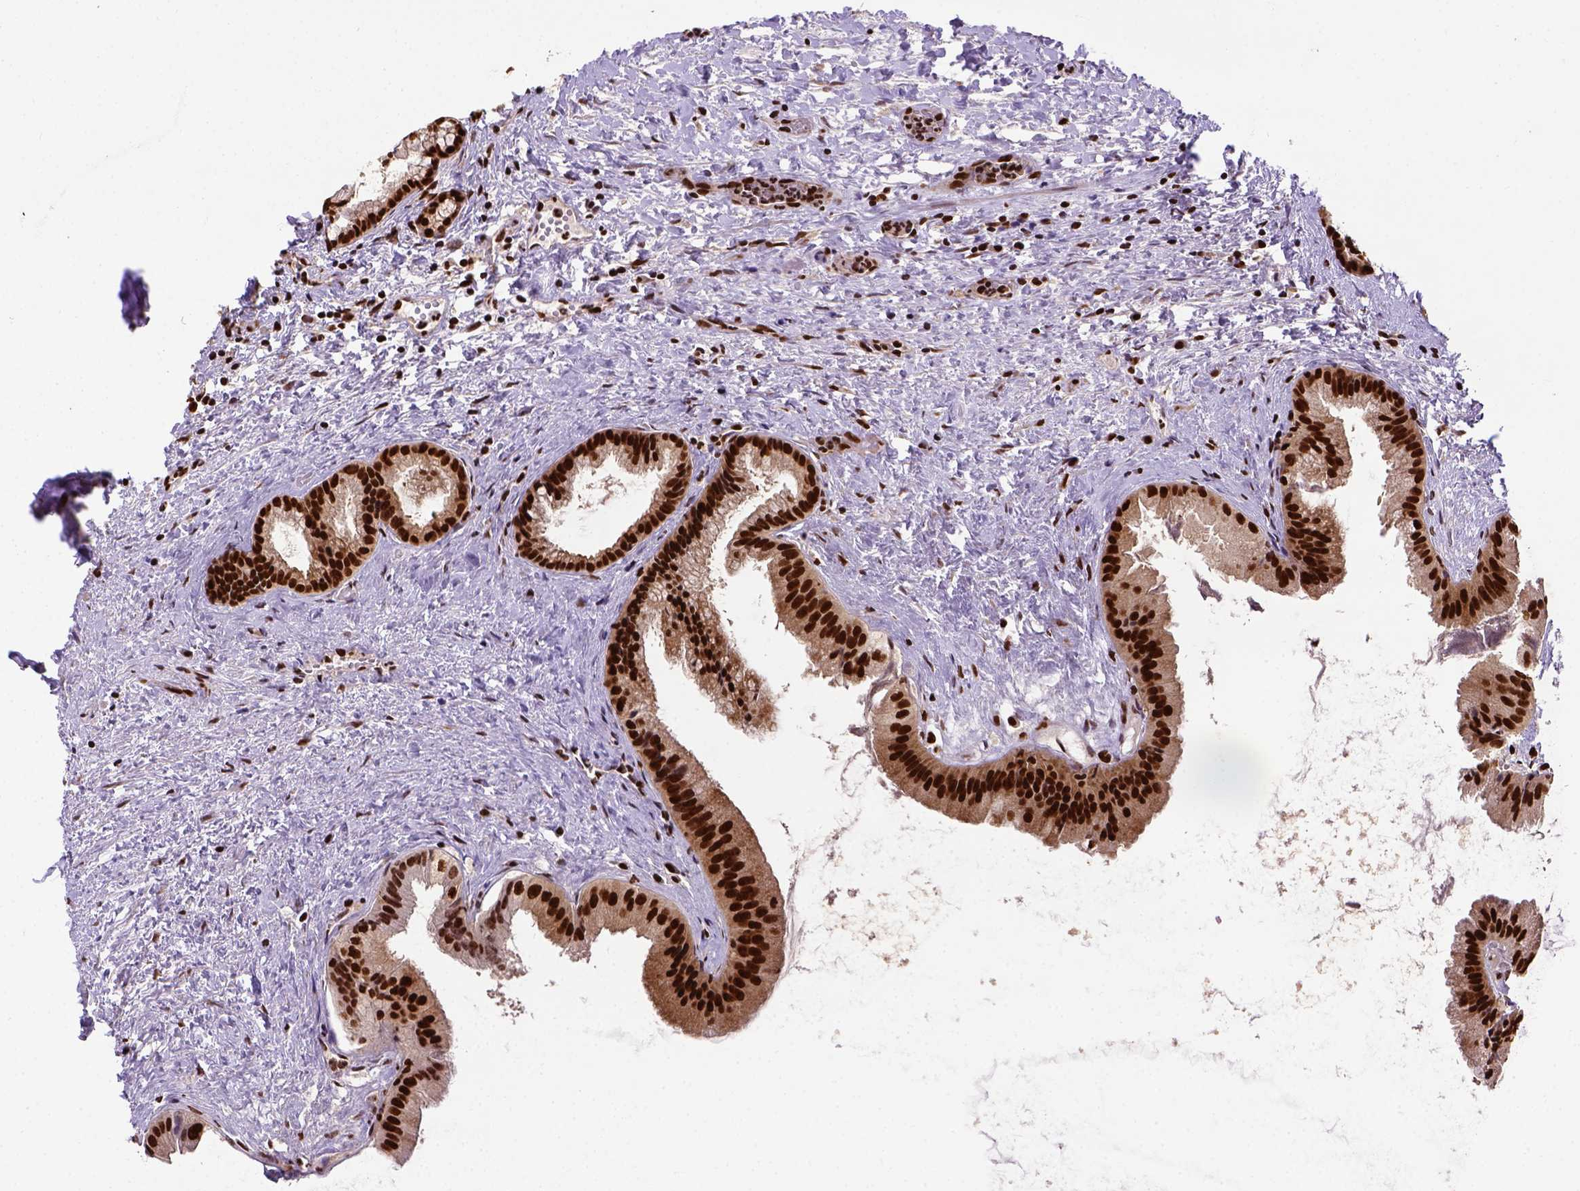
{"staining": {"intensity": "strong", "quantity": ">75%", "location": "nuclear"}, "tissue": "gallbladder", "cell_type": "Glandular cells", "image_type": "normal", "snomed": [{"axis": "morphology", "description": "Normal tissue, NOS"}, {"axis": "topography", "description": "Gallbladder"}], "caption": "This histopathology image reveals immunohistochemistry staining of unremarkable human gallbladder, with high strong nuclear staining in about >75% of glandular cells.", "gene": "NACC1", "patient": {"sex": "male", "age": 70}}